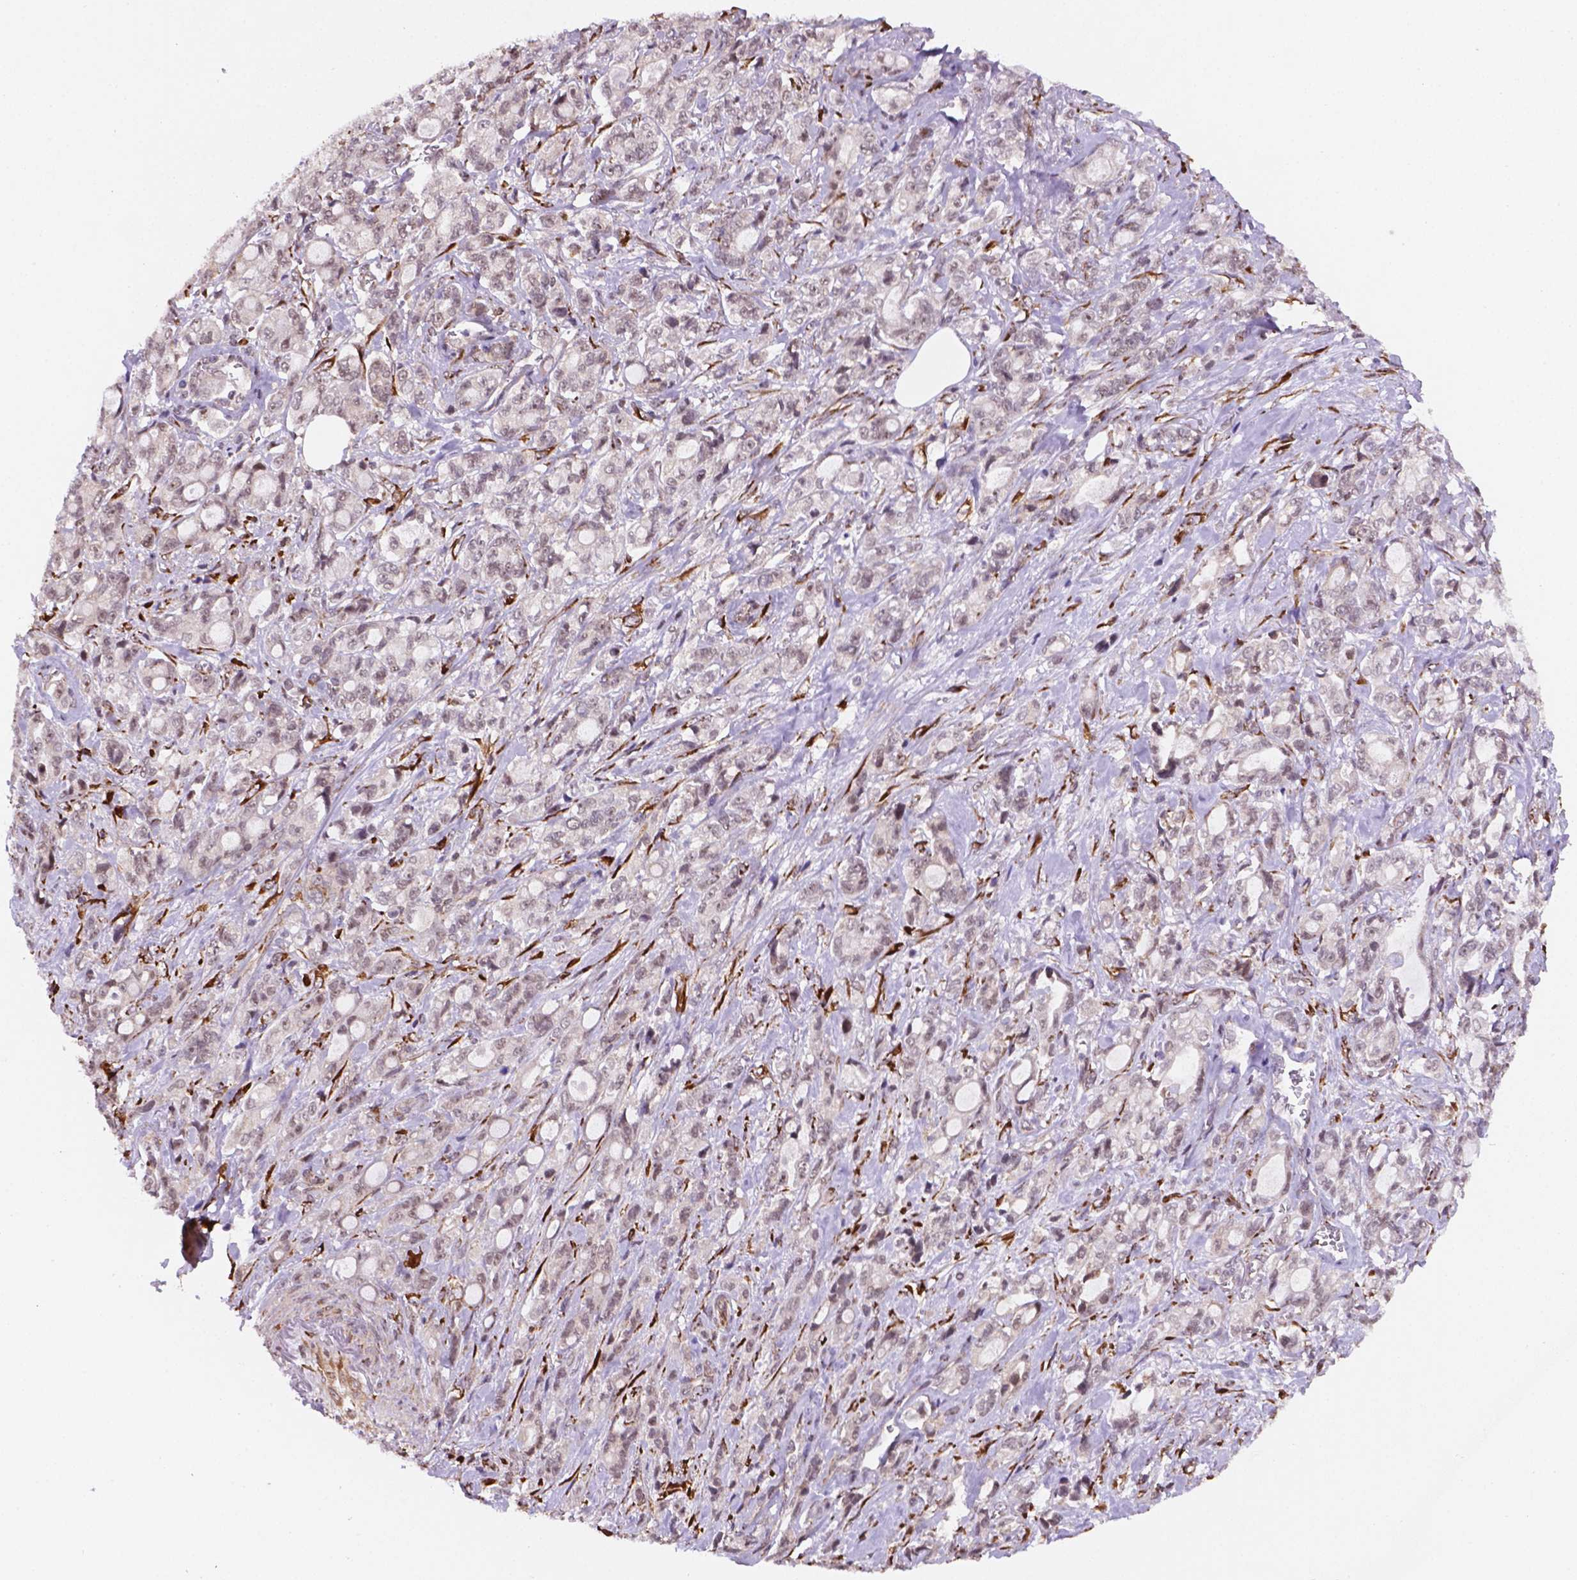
{"staining": {"intensity": "negative", "quantity": "none", "location": "none"}, "tissue": "stomach cancer", "cell_type": "Tumor cells", "image_type": "cancer", "snomed": [{"axis": "morphology", "description": "Adenocarcinoma, NOS"}, {"axis": "topography", "description": "Stomach"}], "caption": "An immunohistochemistry photomicrograph of adenocarcinoma (stomach) is shown. There is no staining in tumor cells of adenocarcinoma (stomach).", "gene": "FNIP1", "patient": {"sex": "male", "age": 63}}